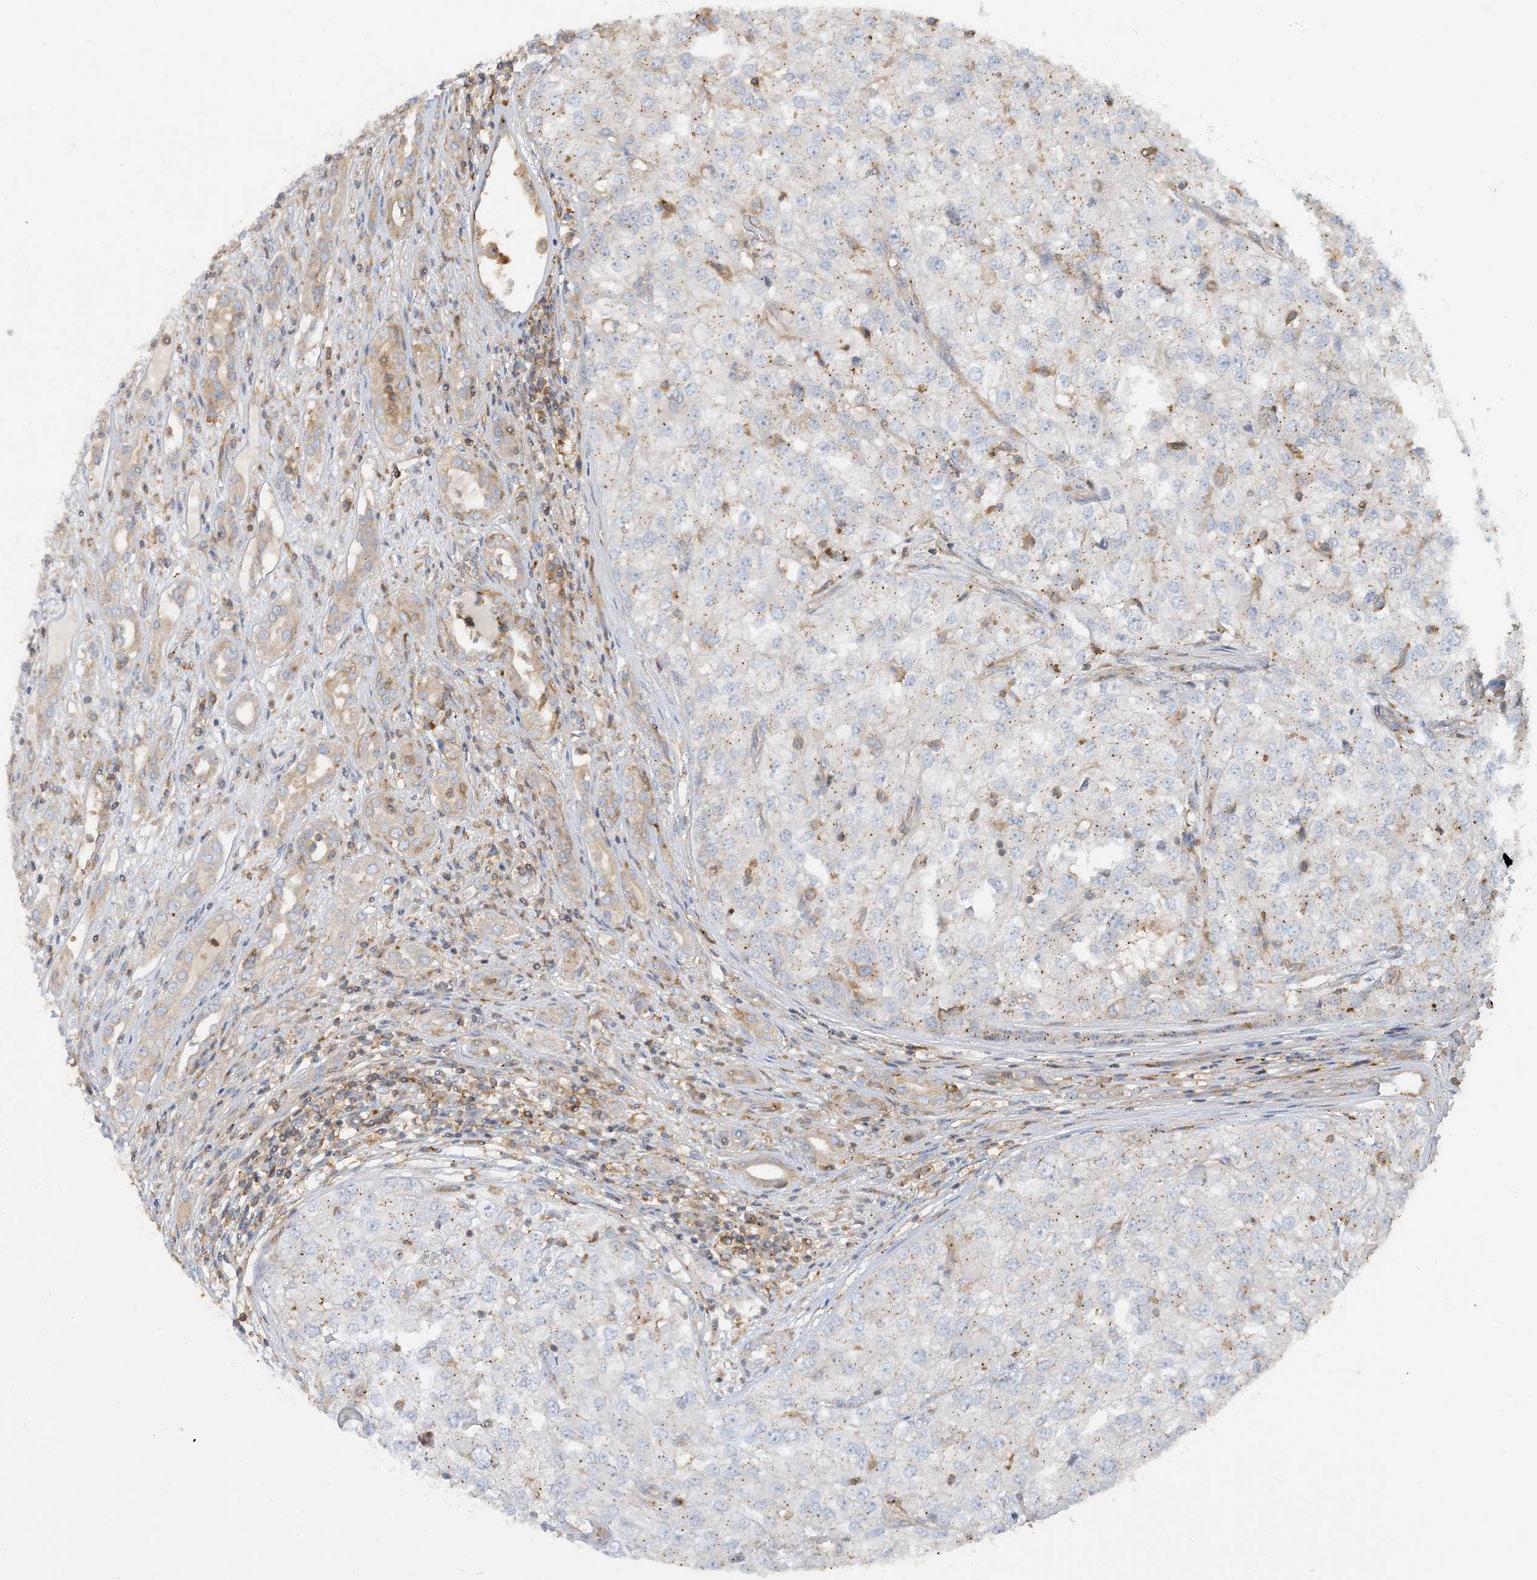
{"staining": {"intensity": "negative", "quantity": "none", "location": "none"}, "tissue": "renal cancer", "cell_type": "Tumor cells", "image_type": "cancer", "snomed": [{"axis": "morphology", "description": "Adenocarcinoma, NOS"}, {"axis": "topography", "description": "Kidney"}], "caption": "Tumor cells are negative for brown protein staining in renal cancer (adenocarcinoma).", "gene": "SFMBT2", "patient": {"sex": "female", "age": 54}}